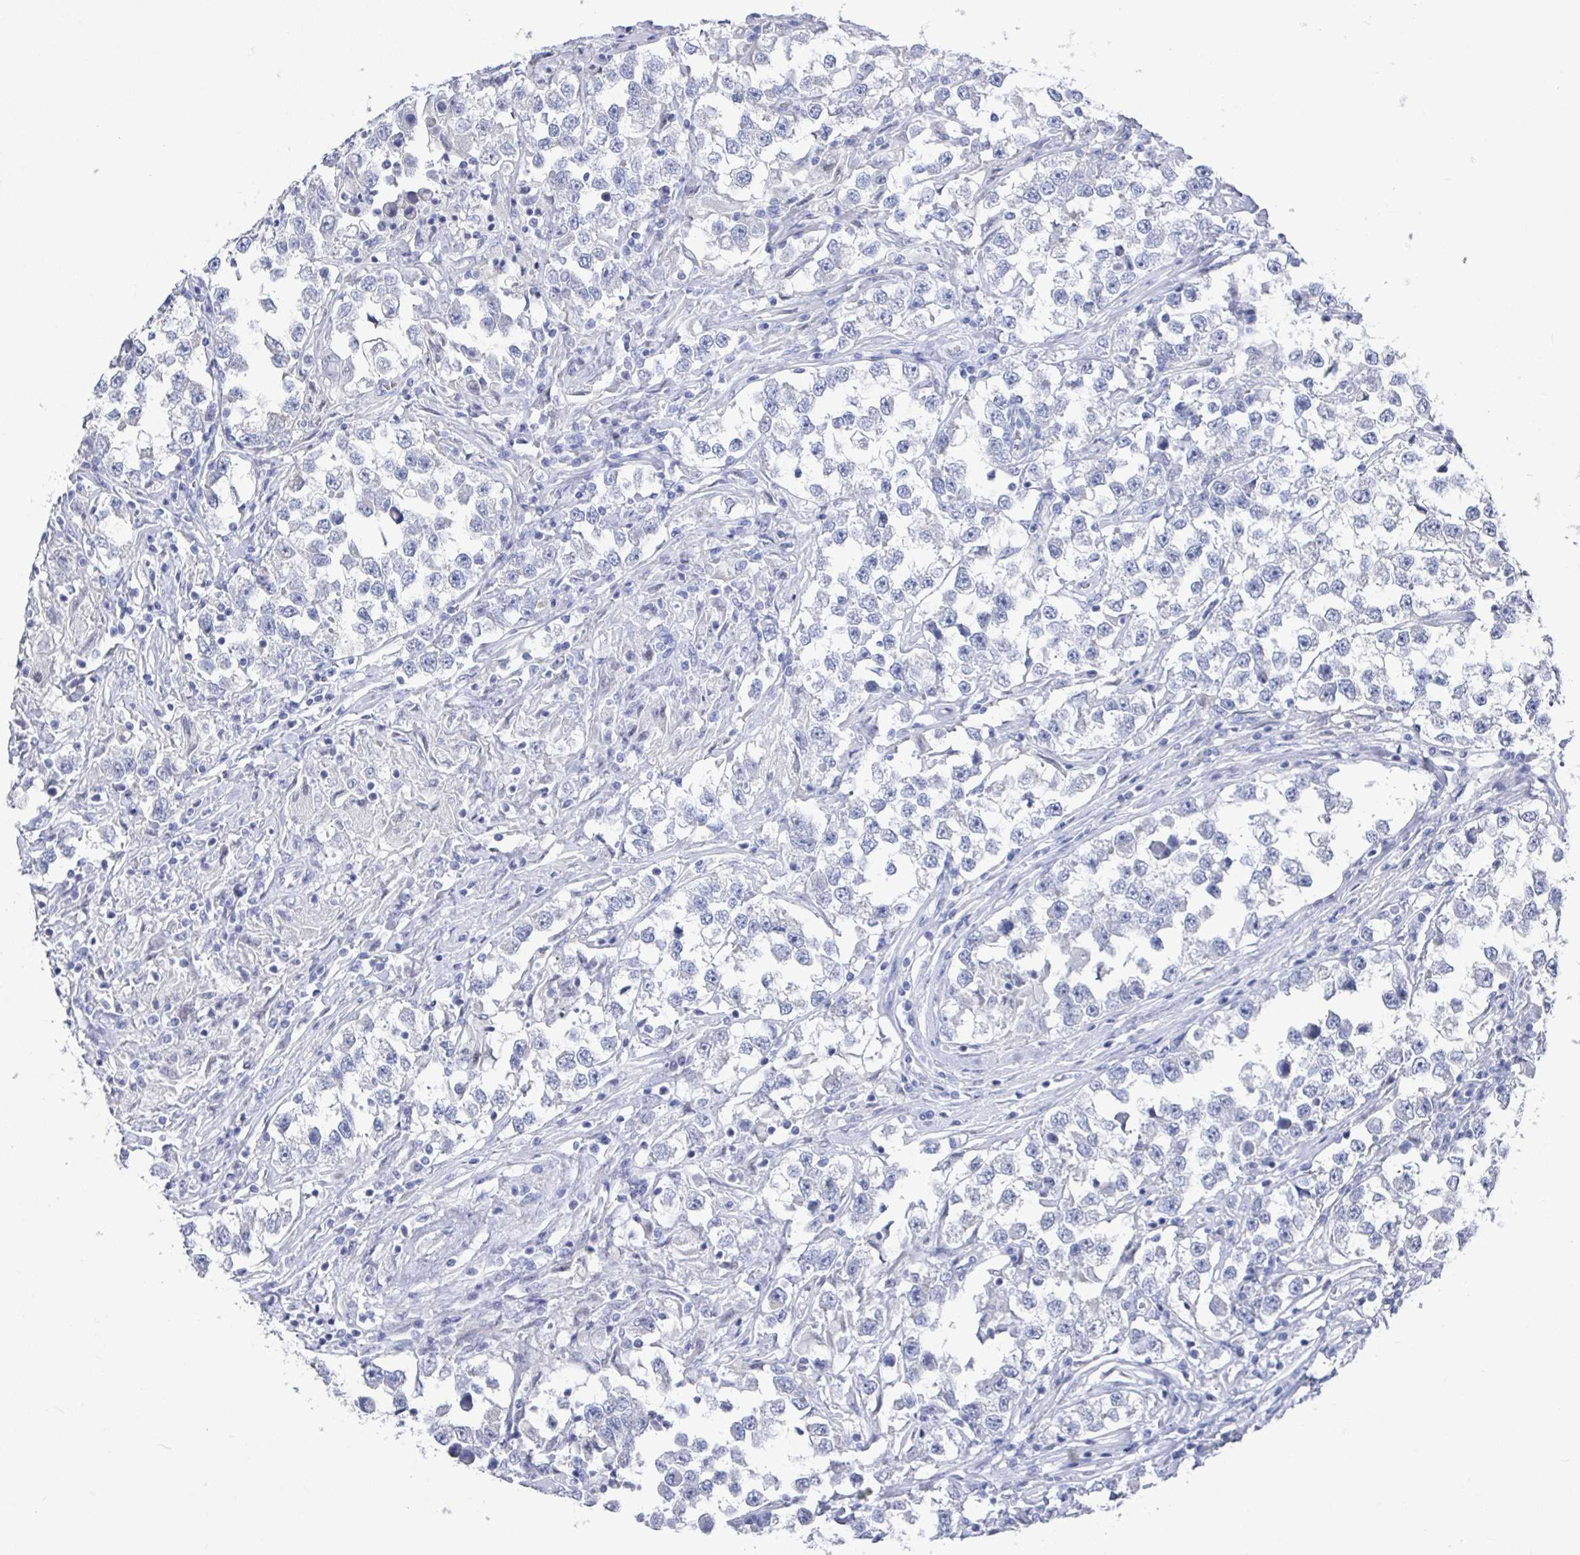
{"staining": {"intensity": "negative", "quantity": "none", "location": "none"}, "tissue": "testis cancer", "cell_type": "Tumor cells", "image_type": "cancer", "snomed": [{"axis": "morphology", "description": "Seminoma, NOS"}, {"axis": "topography", "description": "Testis"}], "caption": "DAB immunohistochemical staining of testis cancer (seminoma) reveals no significant expression in tumor cells.", "gene": "CAMKV", "patient": {"sex": "male", "age": 46}}